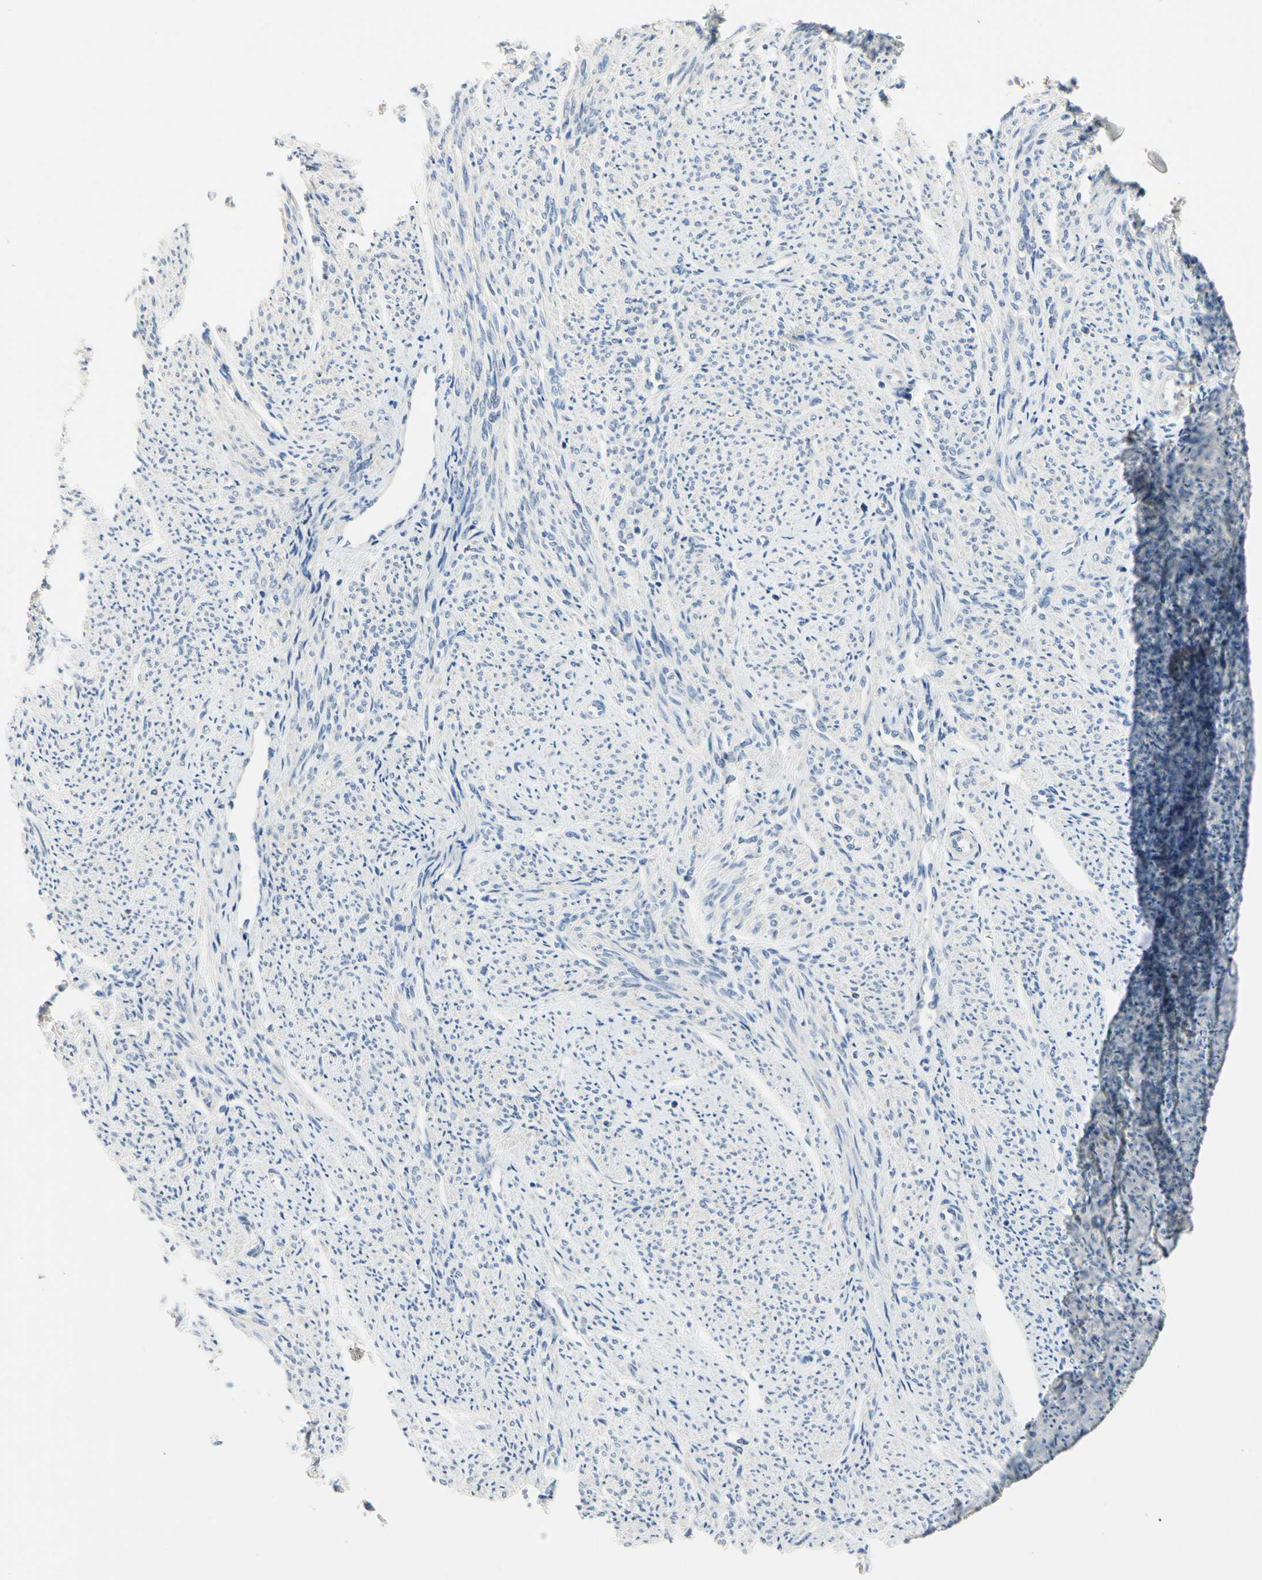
{"staining": {"intensity": "negative", "quantity": "none", "location": "none"}, "tissue": "smooth muscle", "cell_type": "Smooth muscle cells", "image_type": "normal", "snomed": [{"axis": "morphology", "description": "Normal tissue, NOS"}, {"axis": "topography", "description": "Smooth muscle"}], "caption": "Immunohistochemical staining of unremarkable smooth muscle demonstrates no significant staining in smooth muscle cells.", "gene": "ECRG4", "patient": {"sex": "female", "age": 65}}